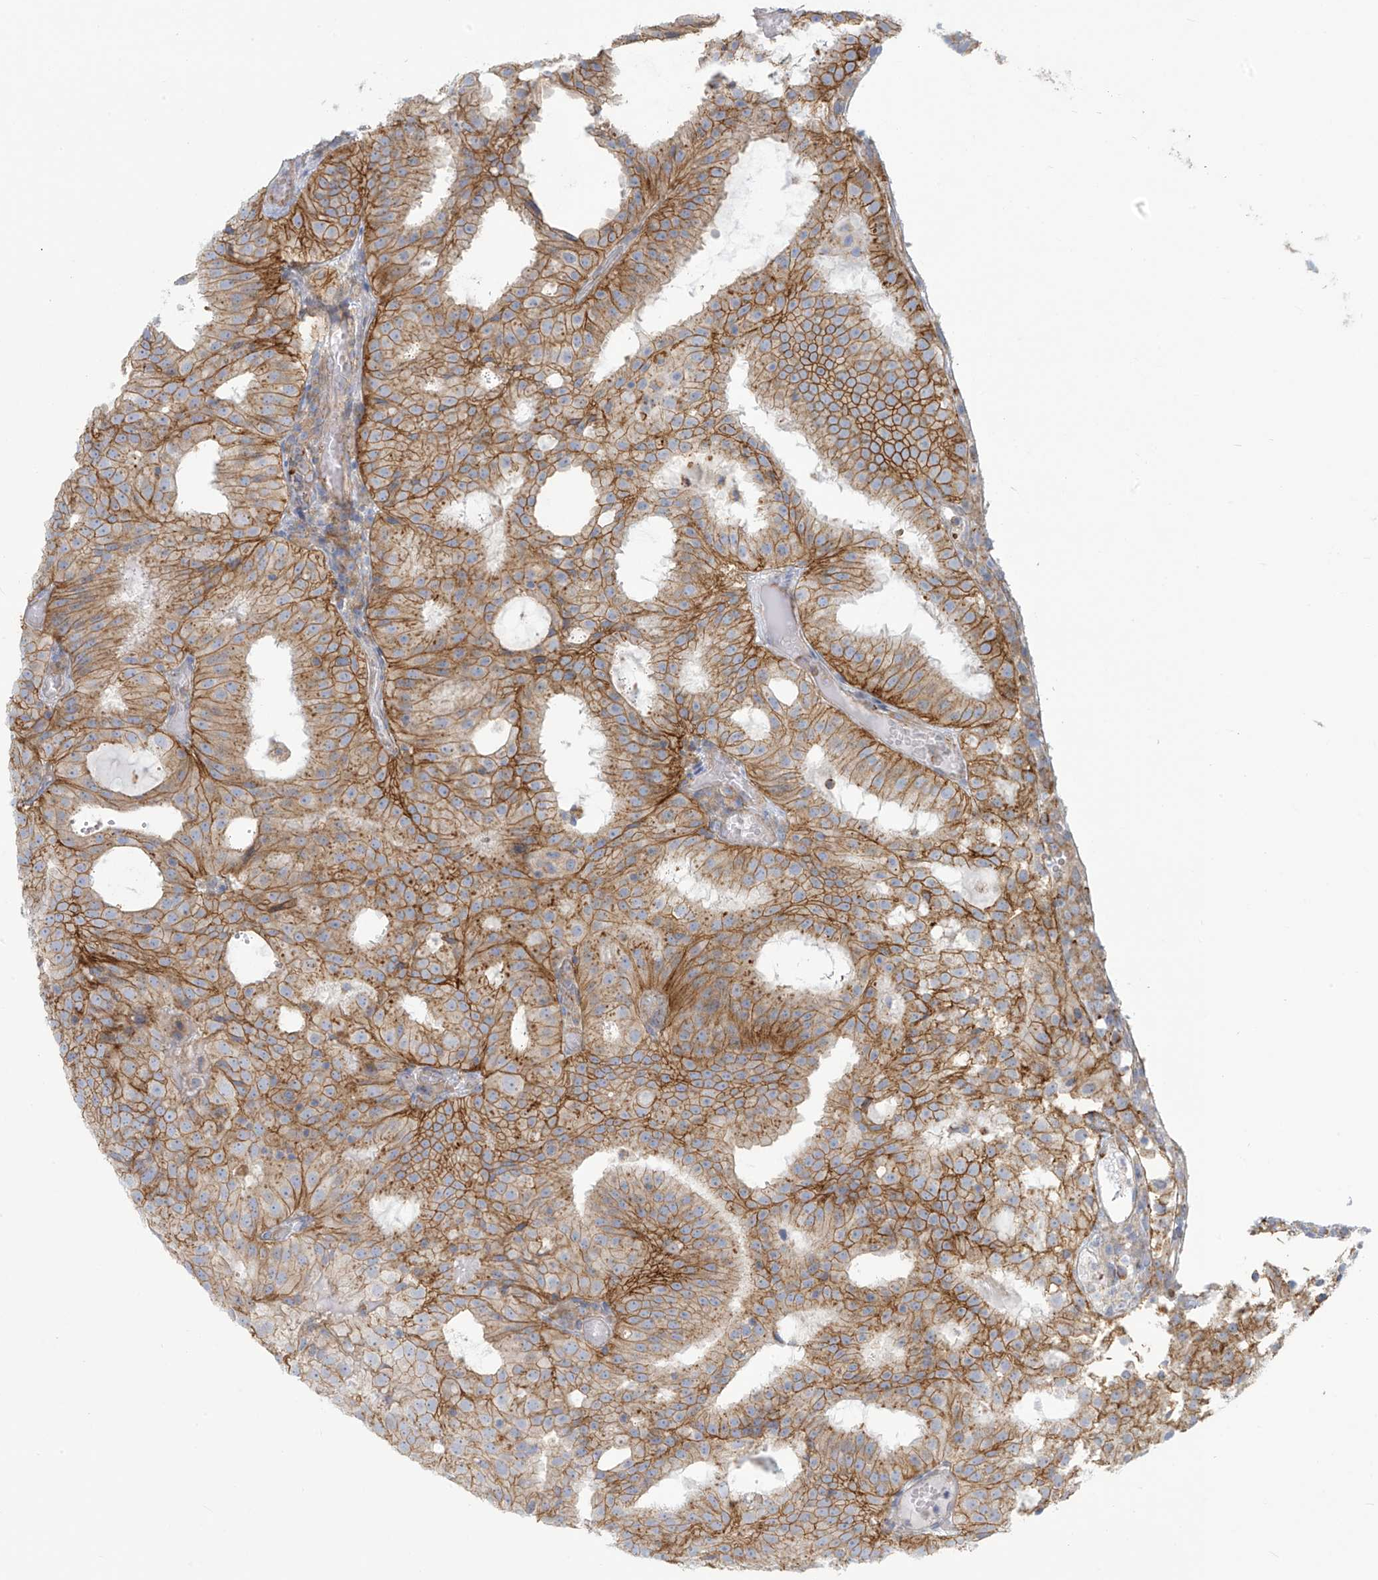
{"staining": {"intensity": "moderate", "quantity": ">75%", "location": "cytoplasmic/membranous"}, "tissue": "prostate cancer", "cell_type": "Tumor cells", "image_type": "cancer", "snomed": [{"axis": "morphology", "description": "Adenocarcinoma, Medium grade"}, {"axis": "topography", "description": "Prostate"}], "caption": "A brown stain highlights moderate cytoplasmic/membranous expression of a protein in human prostate medium-grade adenocarcinoma tumor cells. The staining is performed using DAB (3,3'-diaminobenzidine) brown chromogen to label protein expression. The nuclei are counter-stained blue using hematoxylin.", "gene": "LZTS3", "patient": {"sex": "male", "age": 88}}